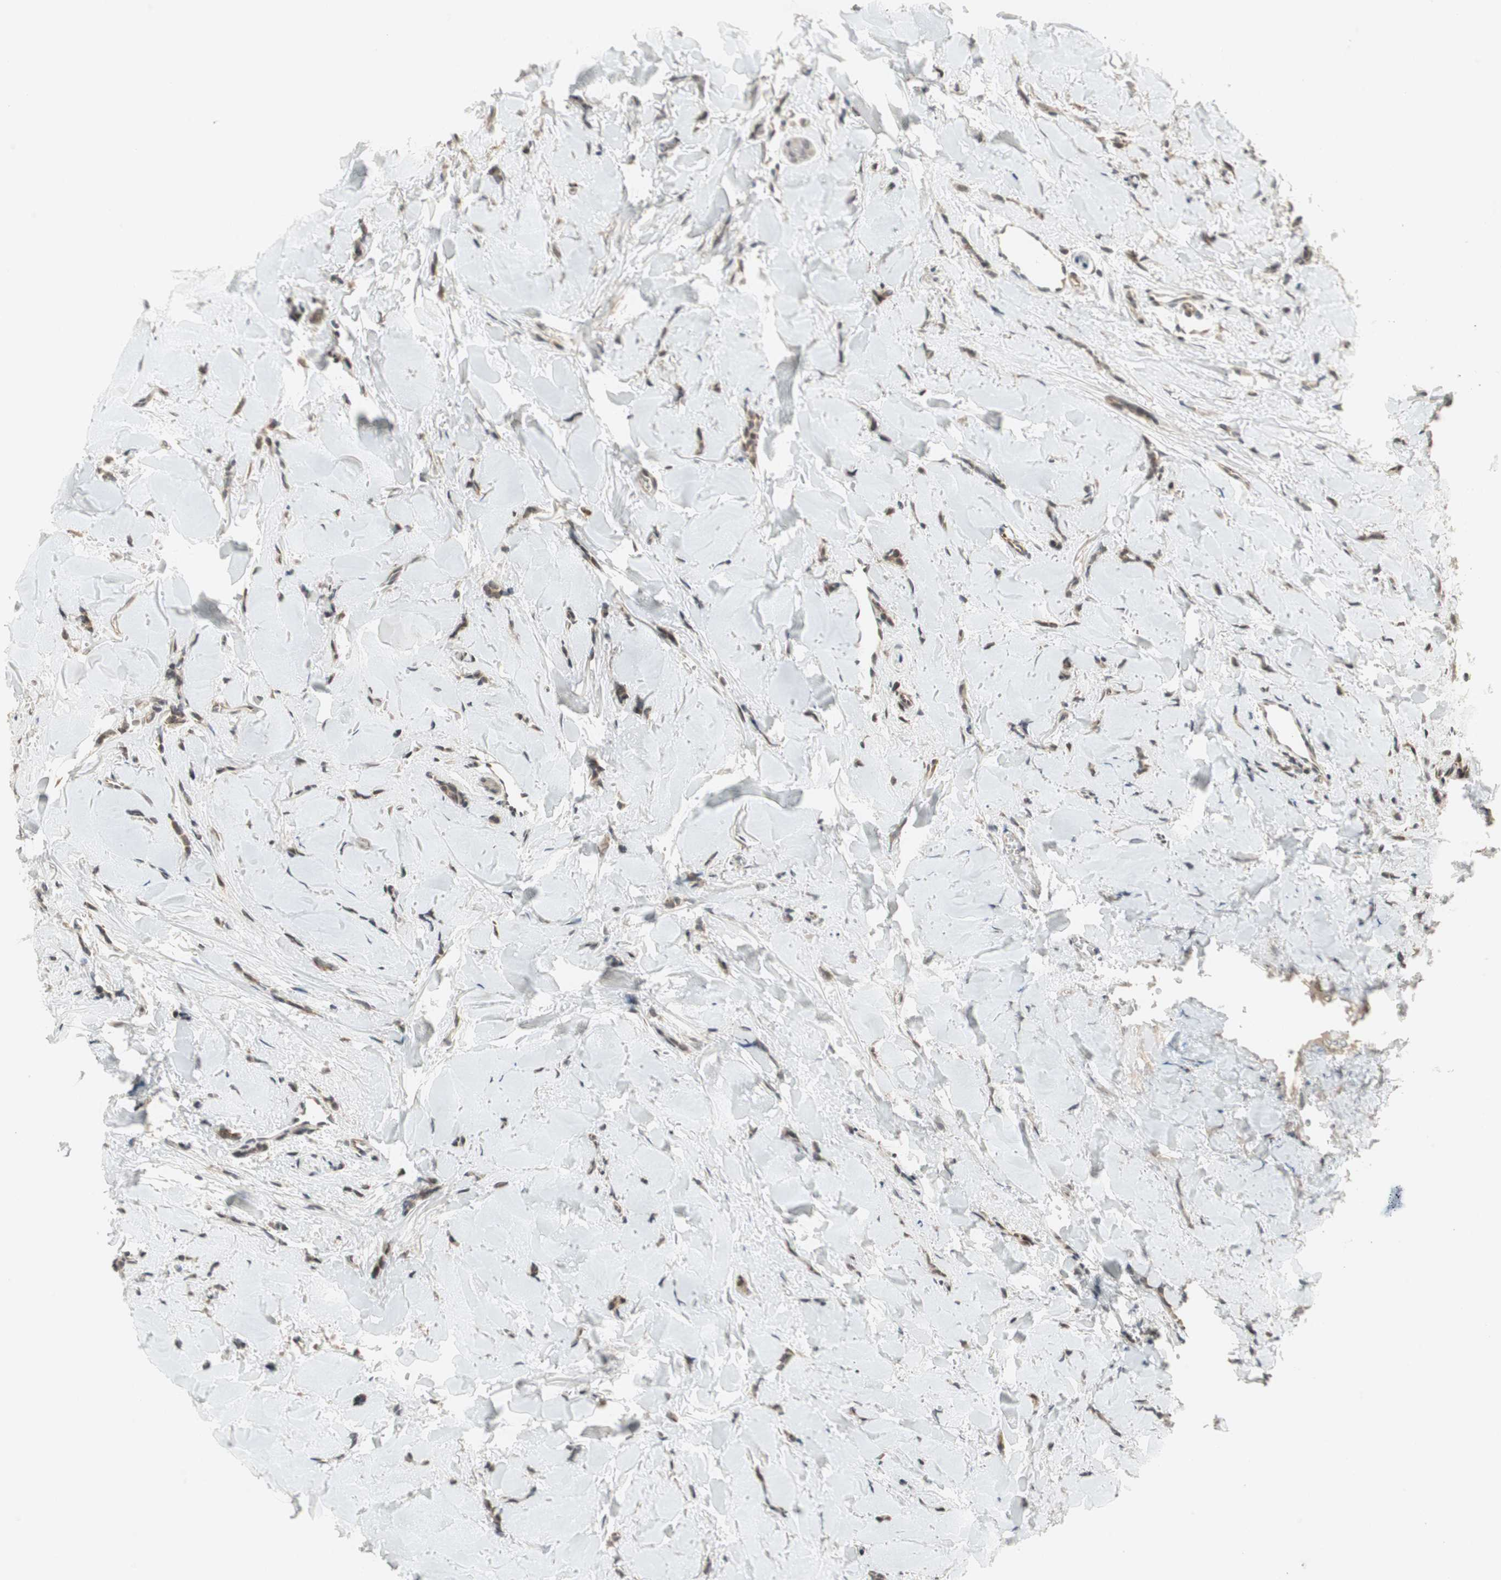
{"staining": {"intensity": "weak", "quantity": "25%-75%", "location": "cytoplasmic/membranous"}, "tissue": "breast cancer", "cell_type": "Tumor cells", "image_type": "cancer", "snomed": [{"axis": "morphology", "description": "Lobular carcinoma"}, {"axis": "topography", "description": "Skin"}, {"axis": "topography", "description": "Breast"}], "caption": "Protein expression by immunohistochemistry (IHC) exhibits weak cytoplasmic/membranous staining in approximately 25%-75% of tumor cells in lobular carcinoma (breast). The staining was performed using DAB (3,3'-diaminobenzidine) to visualize the protein expression in brown, while the nuclei were stained in blue with hematoxylin (Magnification: 20x).", "gene": "SNX4", "patient": {"sex": "female", "age": 46}}